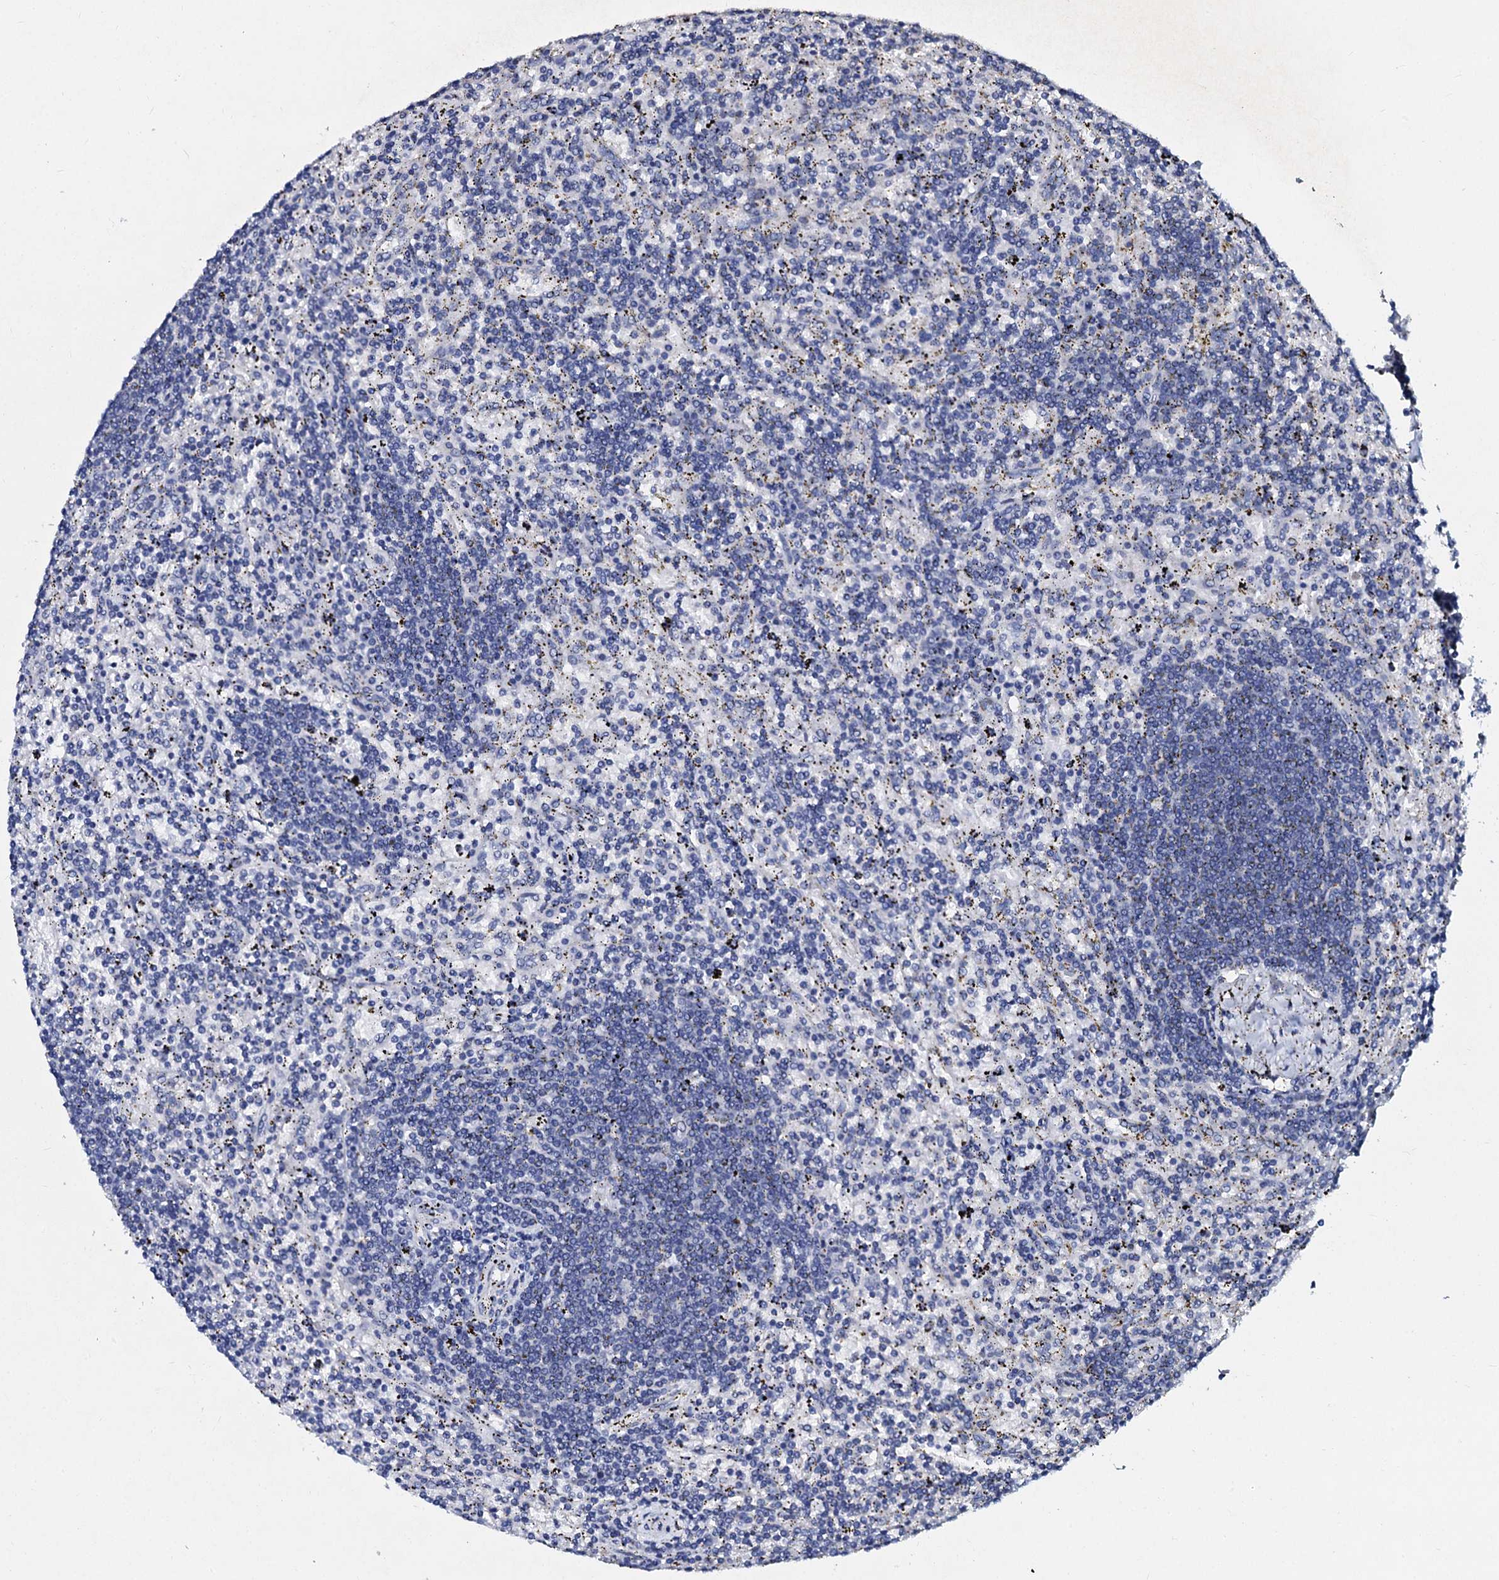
{"staining": {"intensity": "negative", "quantity": "none", "location": "none"}, "tissue": "lymphoma", "cell_type": "Tumor cells", "image_type": "cancer", "snomed": [{"axis": "morphology", "description": "Malignant lymphoma, non-Hodgkin's type, Low grade"}, {"axis": "topography", "description": "Spleen"}], "caption": "Tumor cells are negative for brown protein staining in malignant lymphoma, non-Hodgkin's type (low-grade).", "gene": "SLC37A4", "patient": {"sex": "male", "age": 76}}